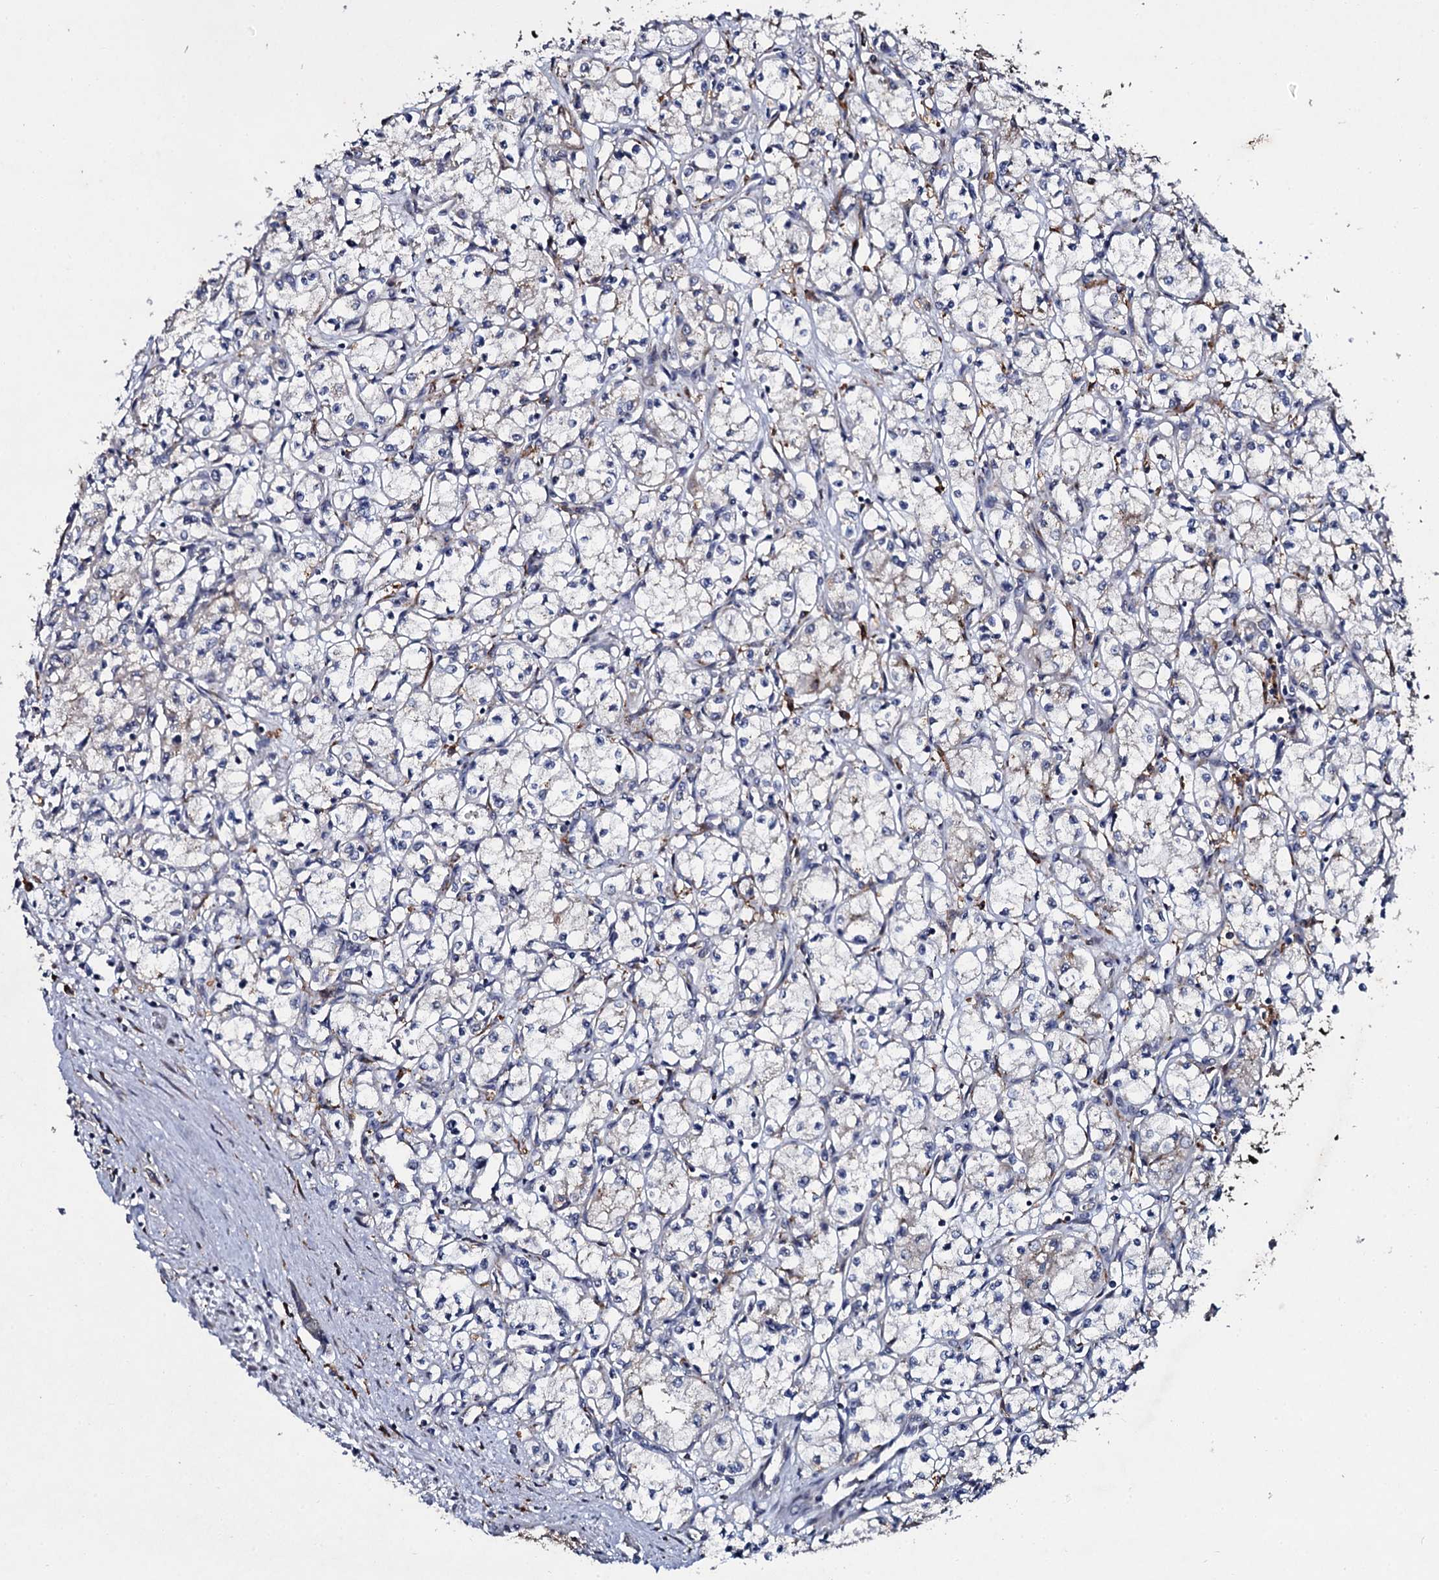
{"staining": {"intensity": "negative", "quantity": "none", "location": "none"}, "tissue": "renal cancer", "cell_type": "Tumor cells", "image_type": "cancer", "snomed": [{"axis": "morphology", "description": "Adenocarcinoma, NOS"}, {"axis": "topography", "description": "Kidney"}], "caption": "This is a photomicrograph of IHC staining of adenocarcinoma (renal), which shows no expression in tumor cells.", "gene": "LRRC28", "patient": {"sex": "male", "age": 59}}